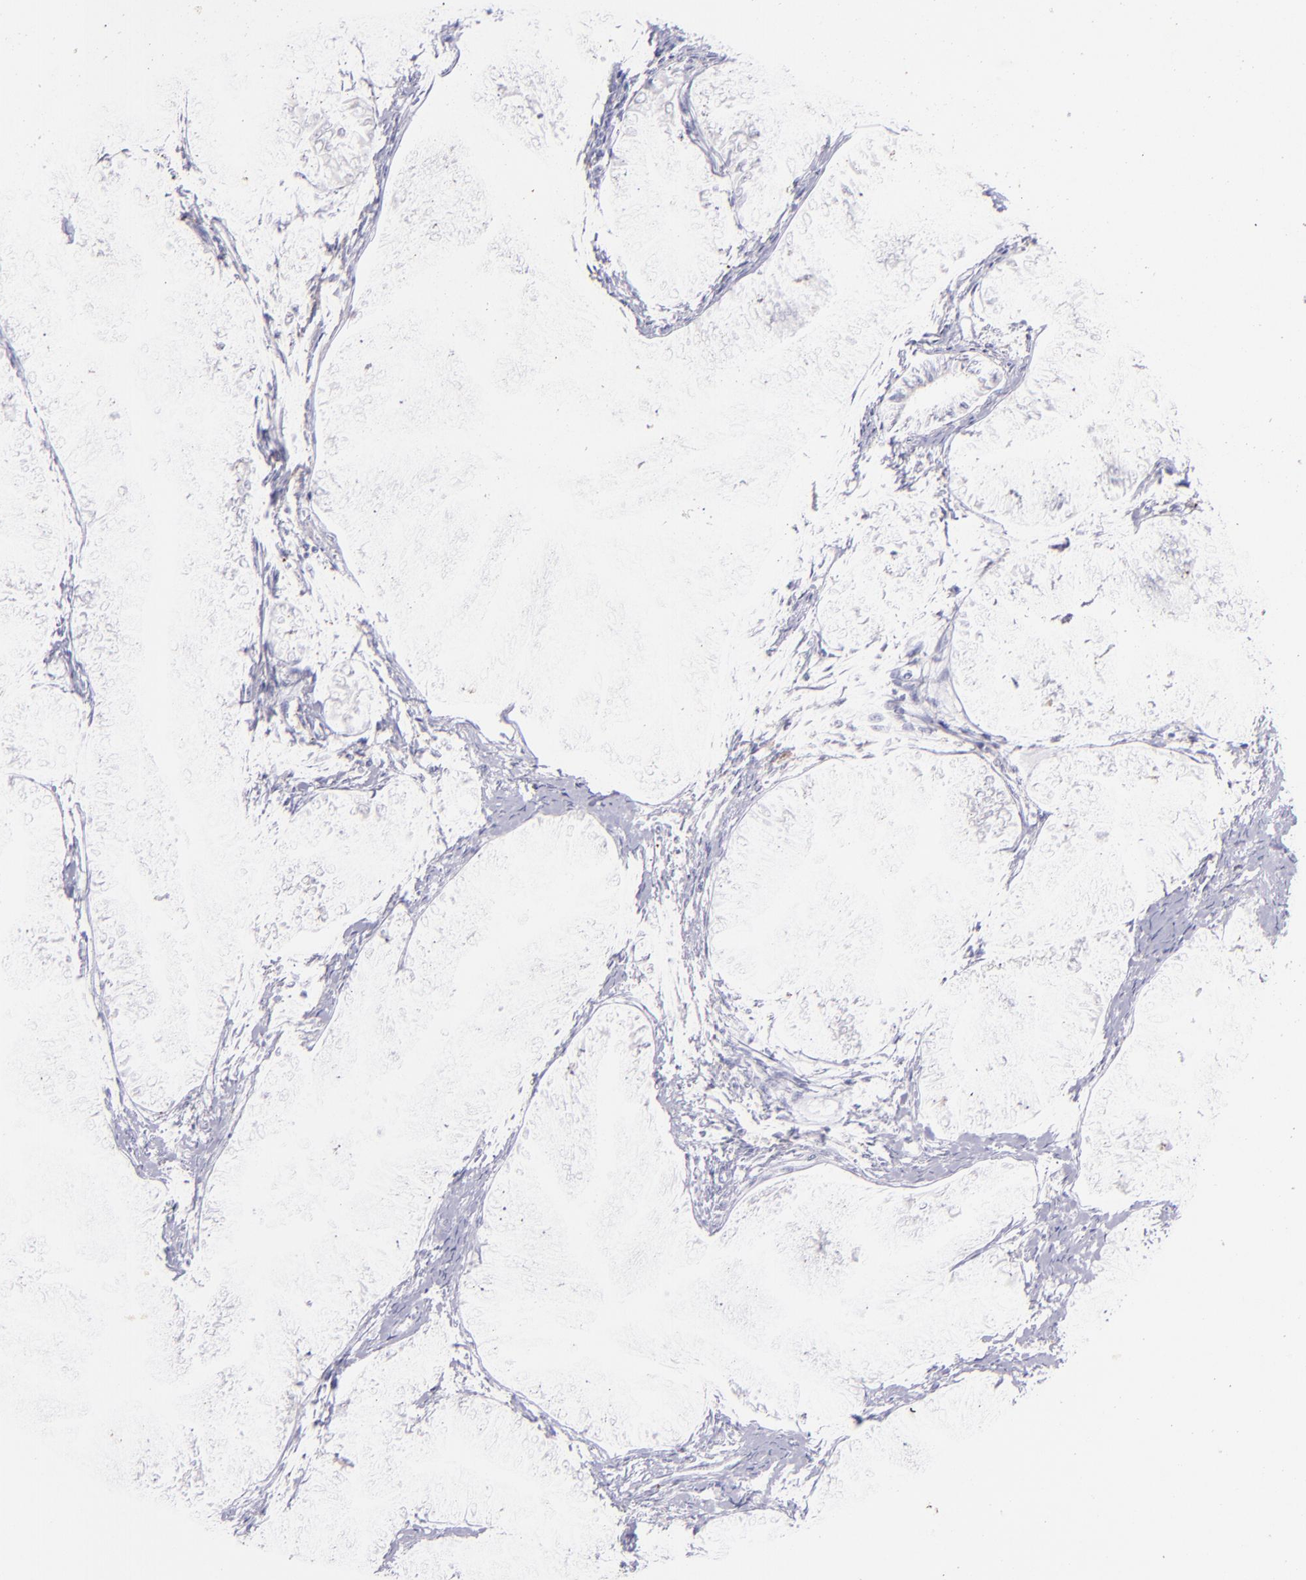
{"staining": {"intensity": "negative", "quantity": "none", "location": "none"}, "tissue": "endometrial cancer", "cell_type": "Tumor cells", "image_type": "cancer", "snomed": [{"axis": "morphology", "description": "Adenocarcinoma, NOS"}, {"axis": "topography", "description": "Endometrium"}], "caption": "This is an IHC histopathology image of human adenocarcinoma (endometrial). There is no positivity in tumor cells.", "gene": "CD72", "patient": {"sex": "female", "age": 53}}